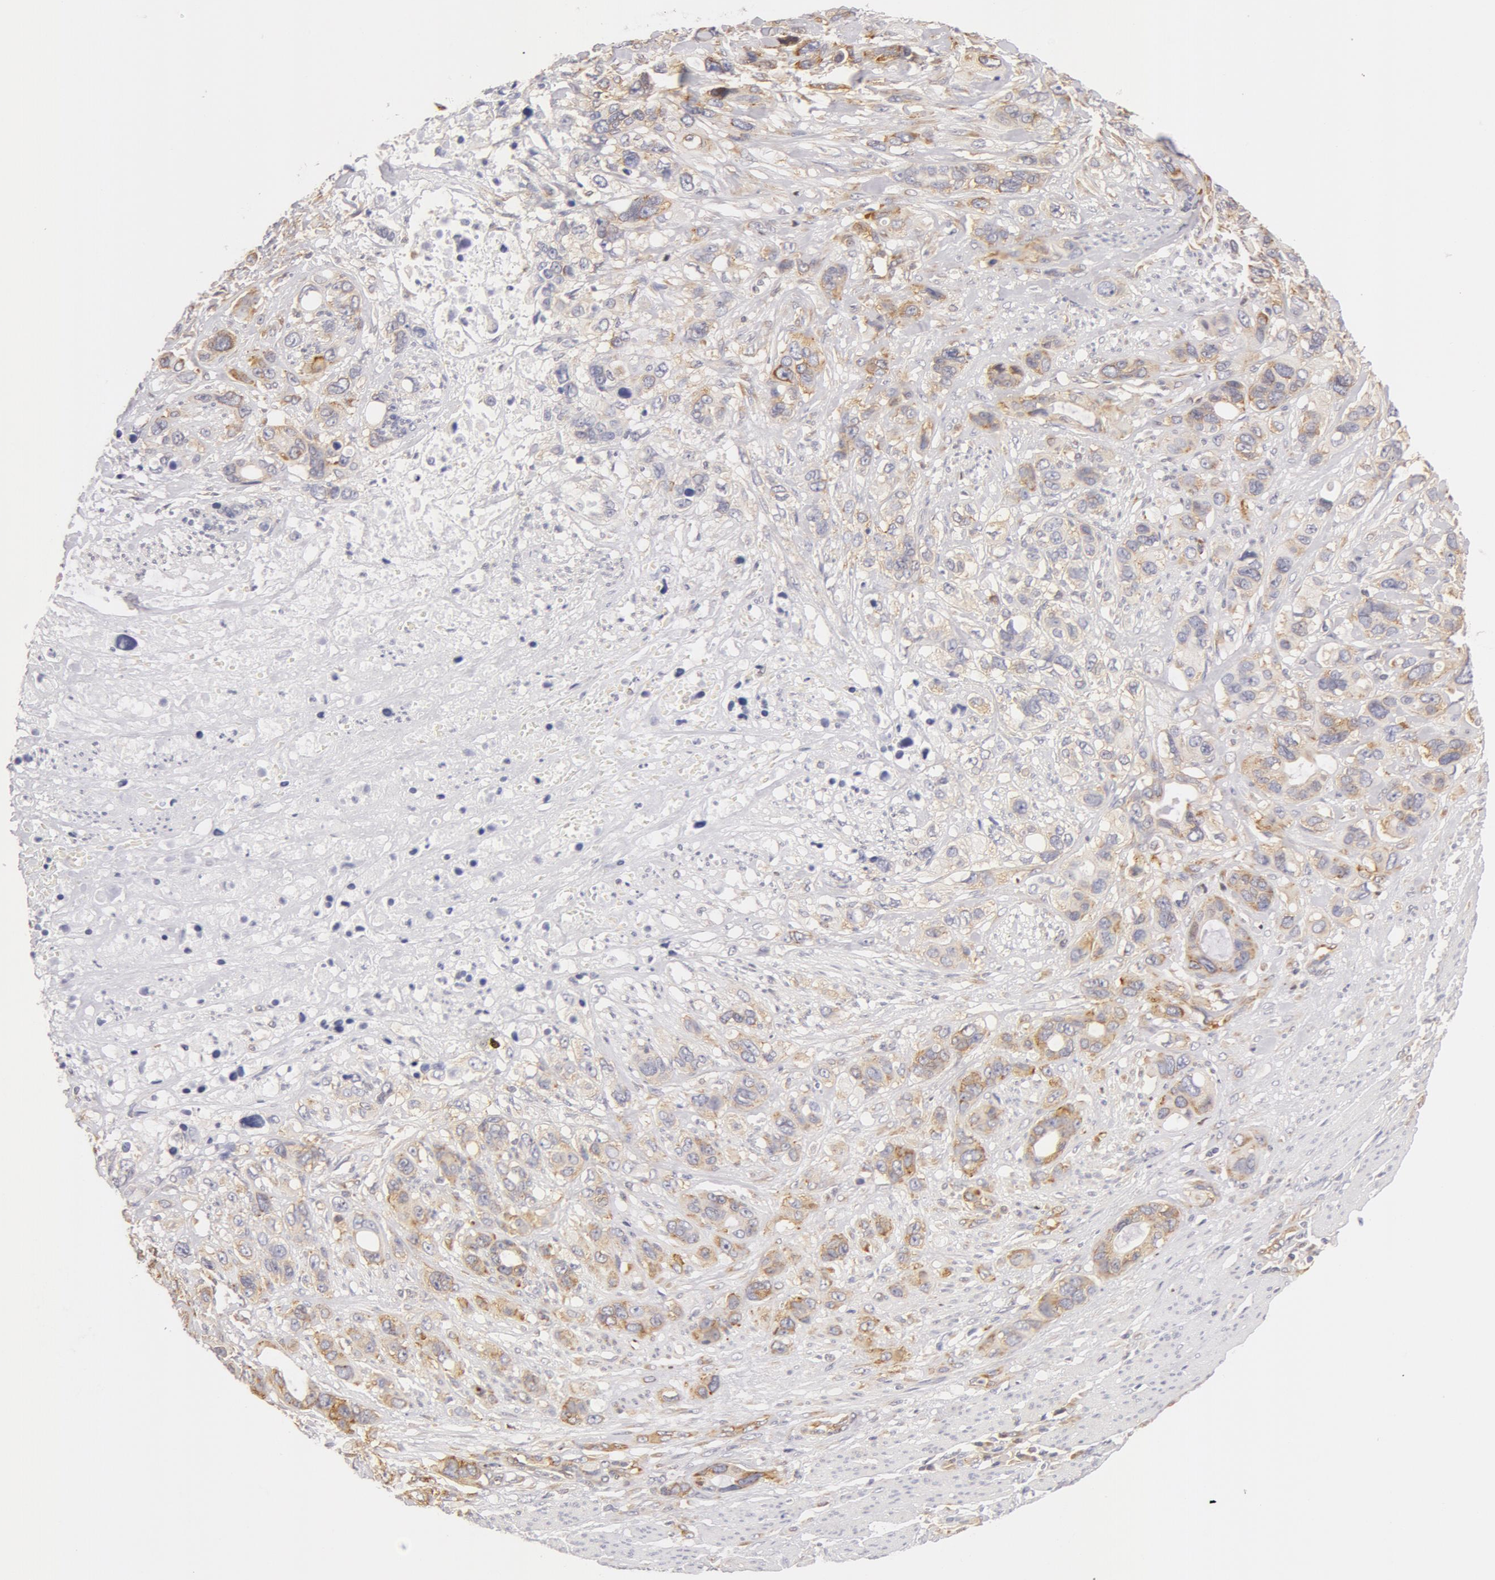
{"staining": {"intensity": "negative", "quantity": "none", "location": "none"}, "tissue": "stomach cancer", "cell_type": "Tumor cells", "image_type": "cancer", "snomed": [{"axis": "morphology", "description": "Adenocarcinoma, NOS"}, {"axis": "topography", "description": "Stomach, upper"}], "caption": "This is a micrograph of immunohistochemistry staining of adenocarcinoma (stomach), which shows no staining in tumor cells.", "gene": "DDX3Y", "patient": {"sex": "male", "age": 47}}